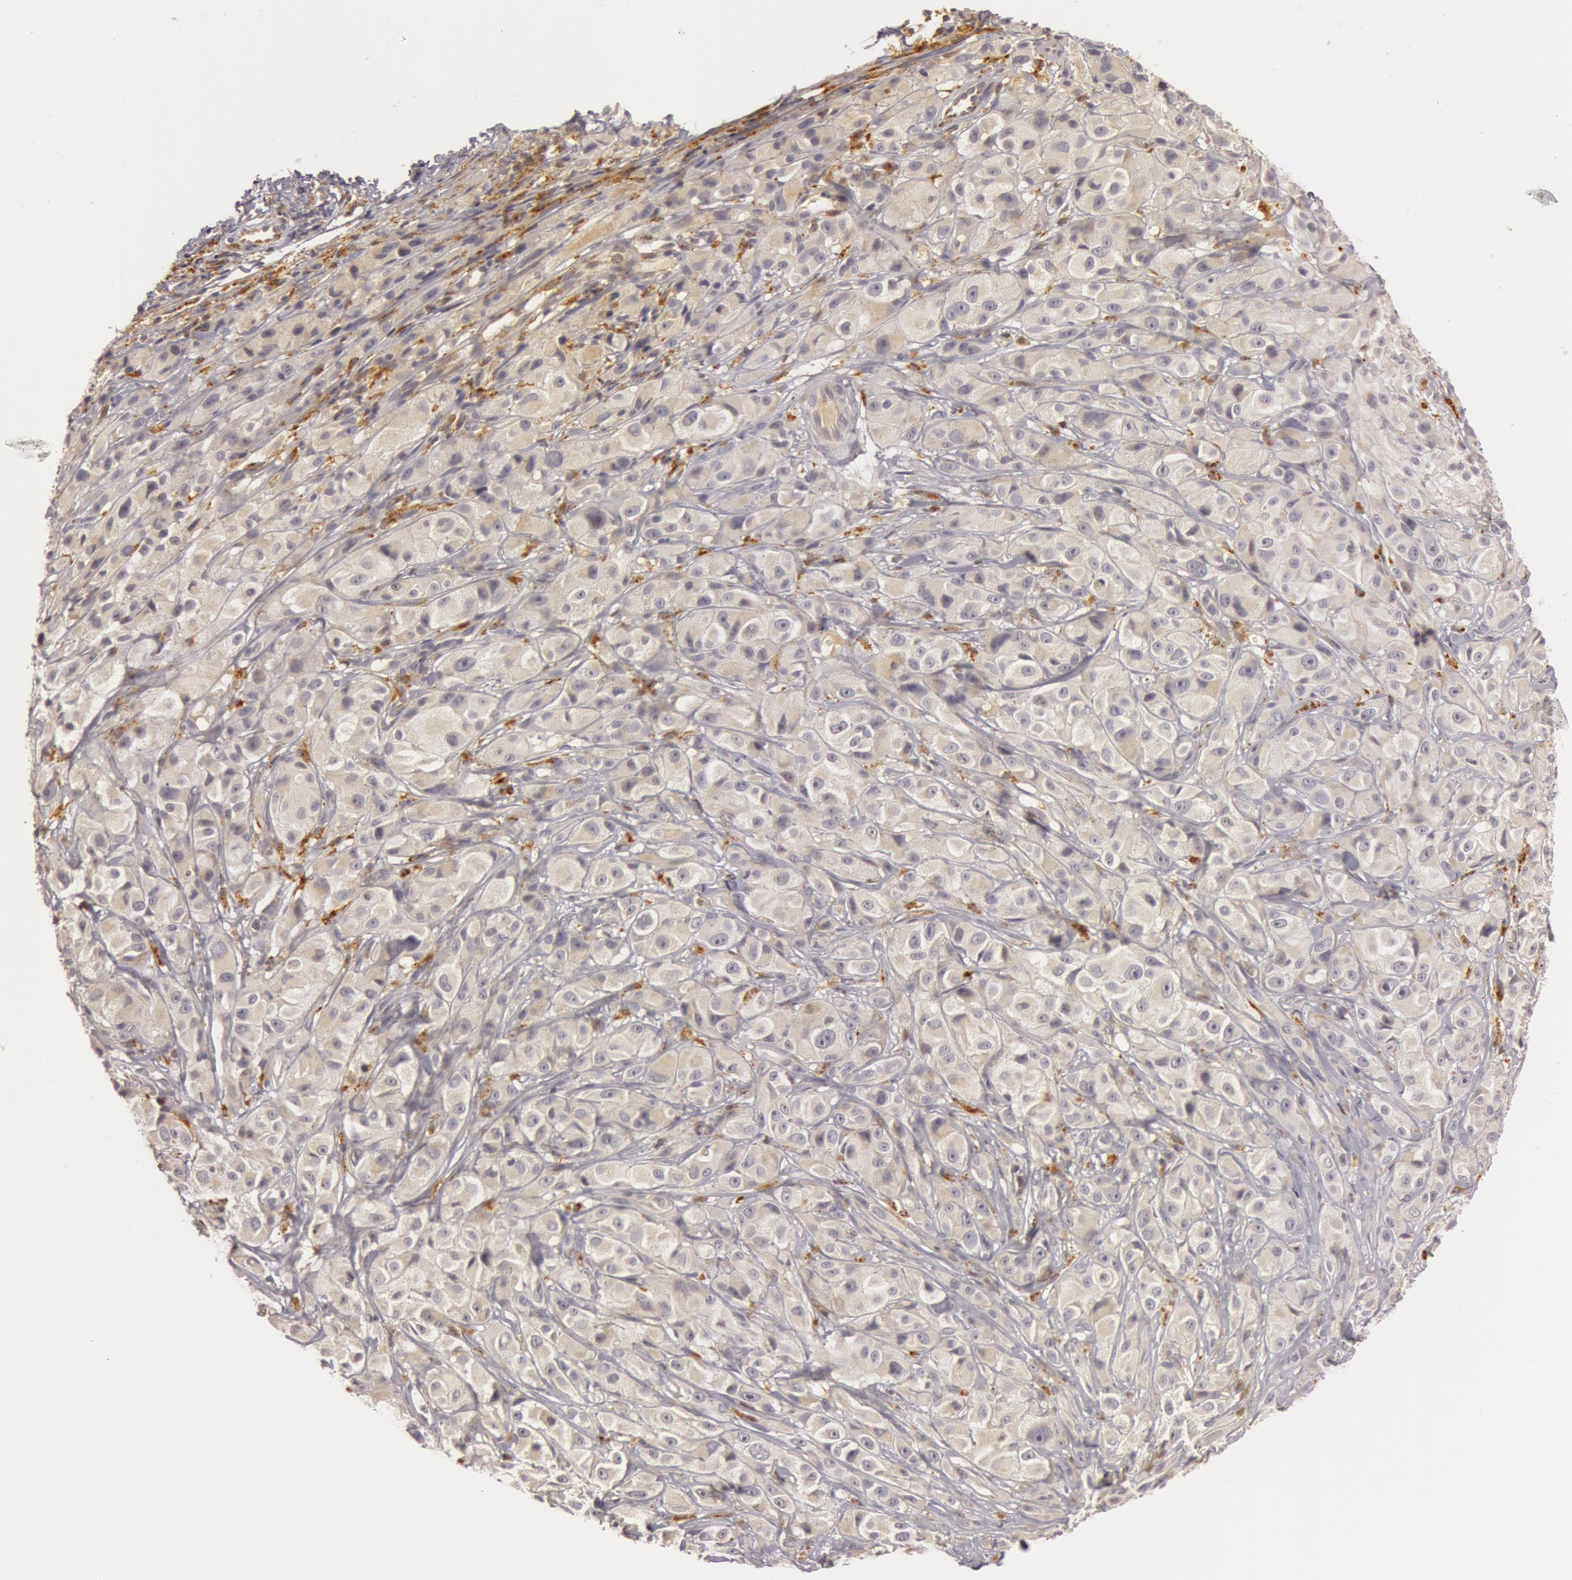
{"staining": {"intensity": "negative", "quantity": "none", "location": "none"}, "tissue": "melanoma", "cell_type": "Tumor cells", "image_type": "cancer", "snomed": [{"axis": "morphology", "description": "Malignant melanoma, NOS"}, {"axis": "topography", "description": "Skin"}], "caption": "Immunohistochemical staining of human malignant melanoma demonstrates no significant staining in tumor cells.", "gene": "C7", "patient": {"sex": "male", "age": 56}}